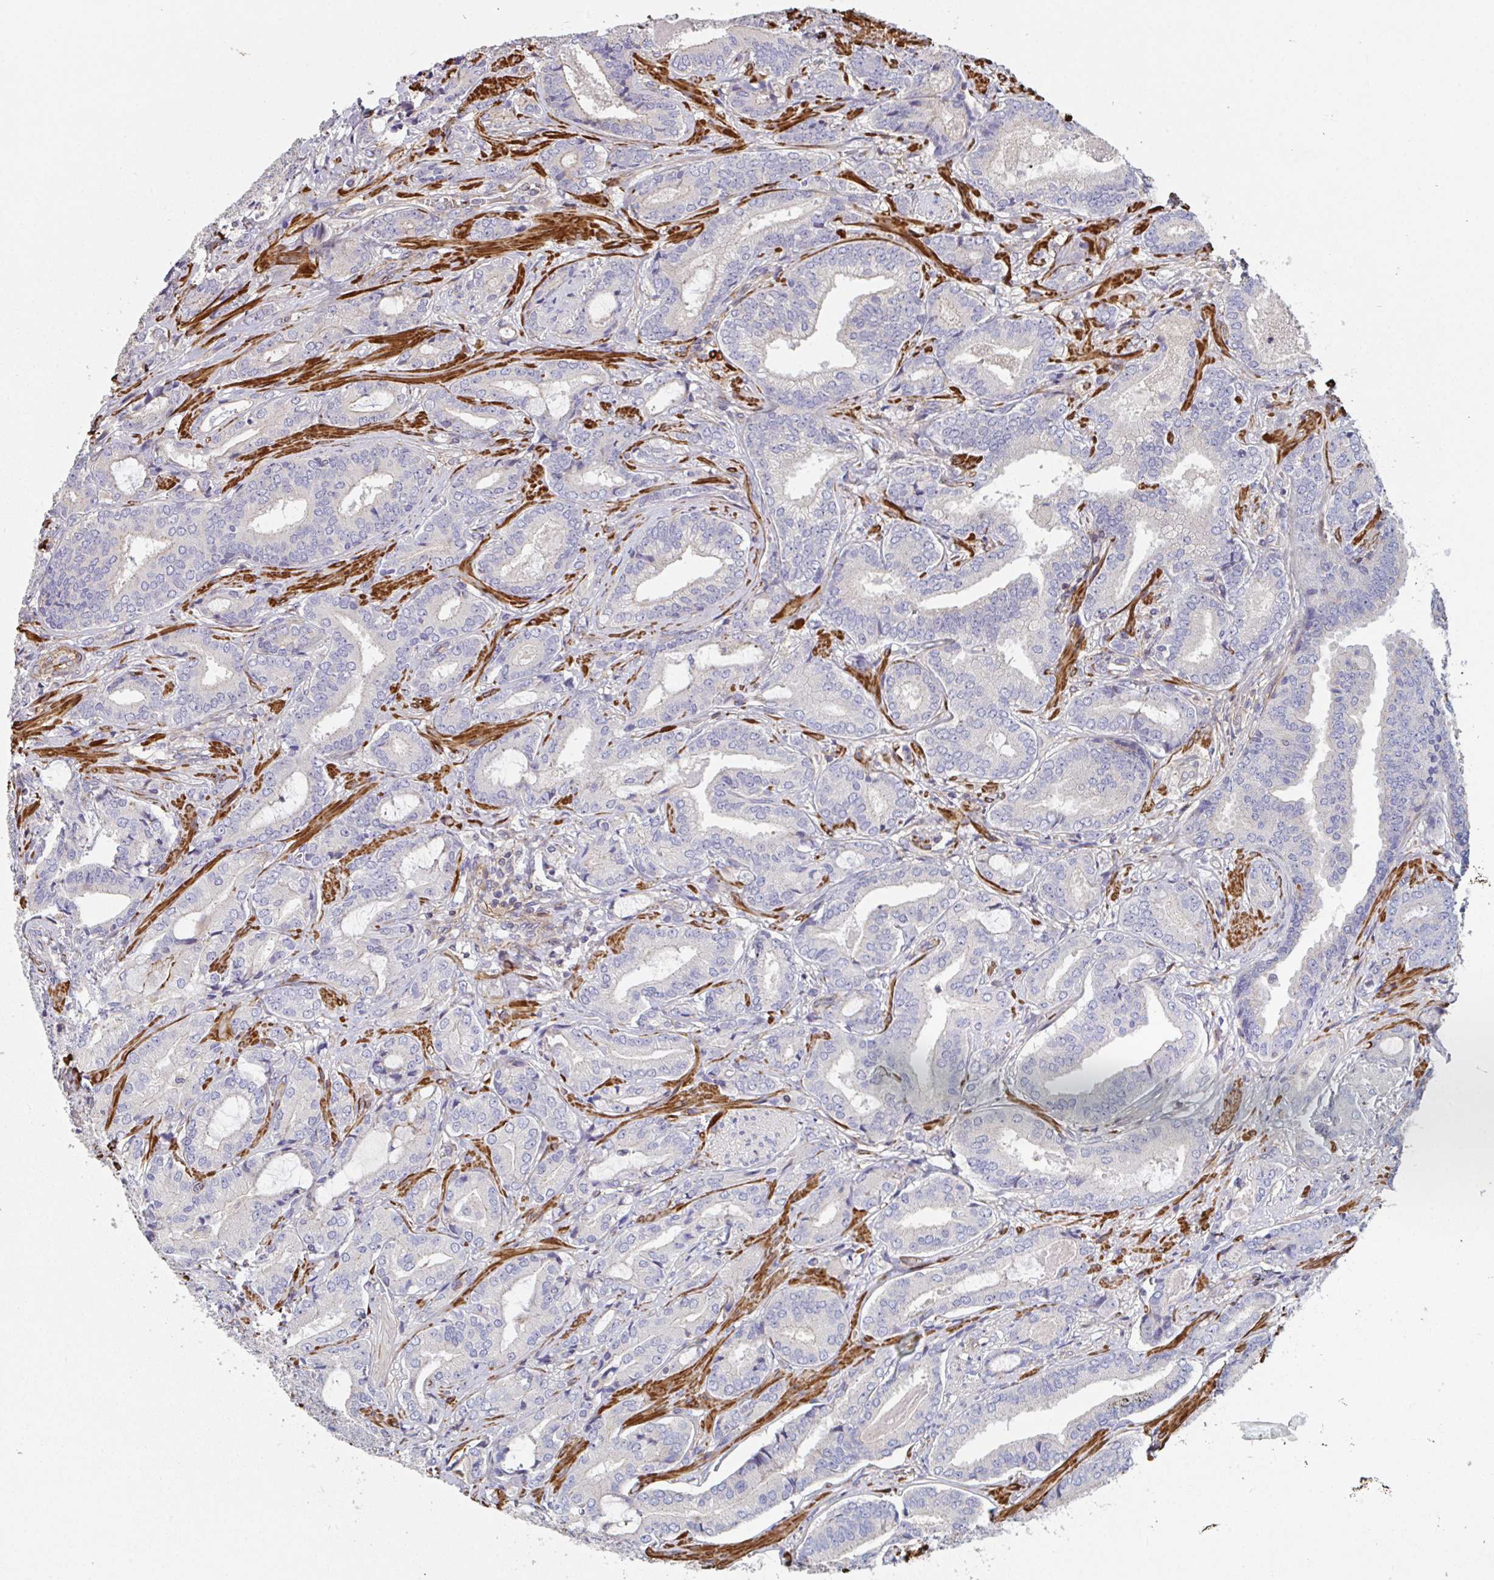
{"staining": {"intensity": "negative", "quantity": "none", "location": "none"}, "tissue": "prostate cancer", "cell_type": "Tumor cells", "image_type": "cancer", "snomed": [{"axis": "morphology", "description": "Adenocarcinoma, High grade"}, {"axis": "topography", "description": "Prostate"}], "caption": "Tumor cells are negative for brown protein staining in prostate cancer (high-grade adenocarcinoma).", "gene": "FZD2", "patient": {"sex": "male", "age": 62}}